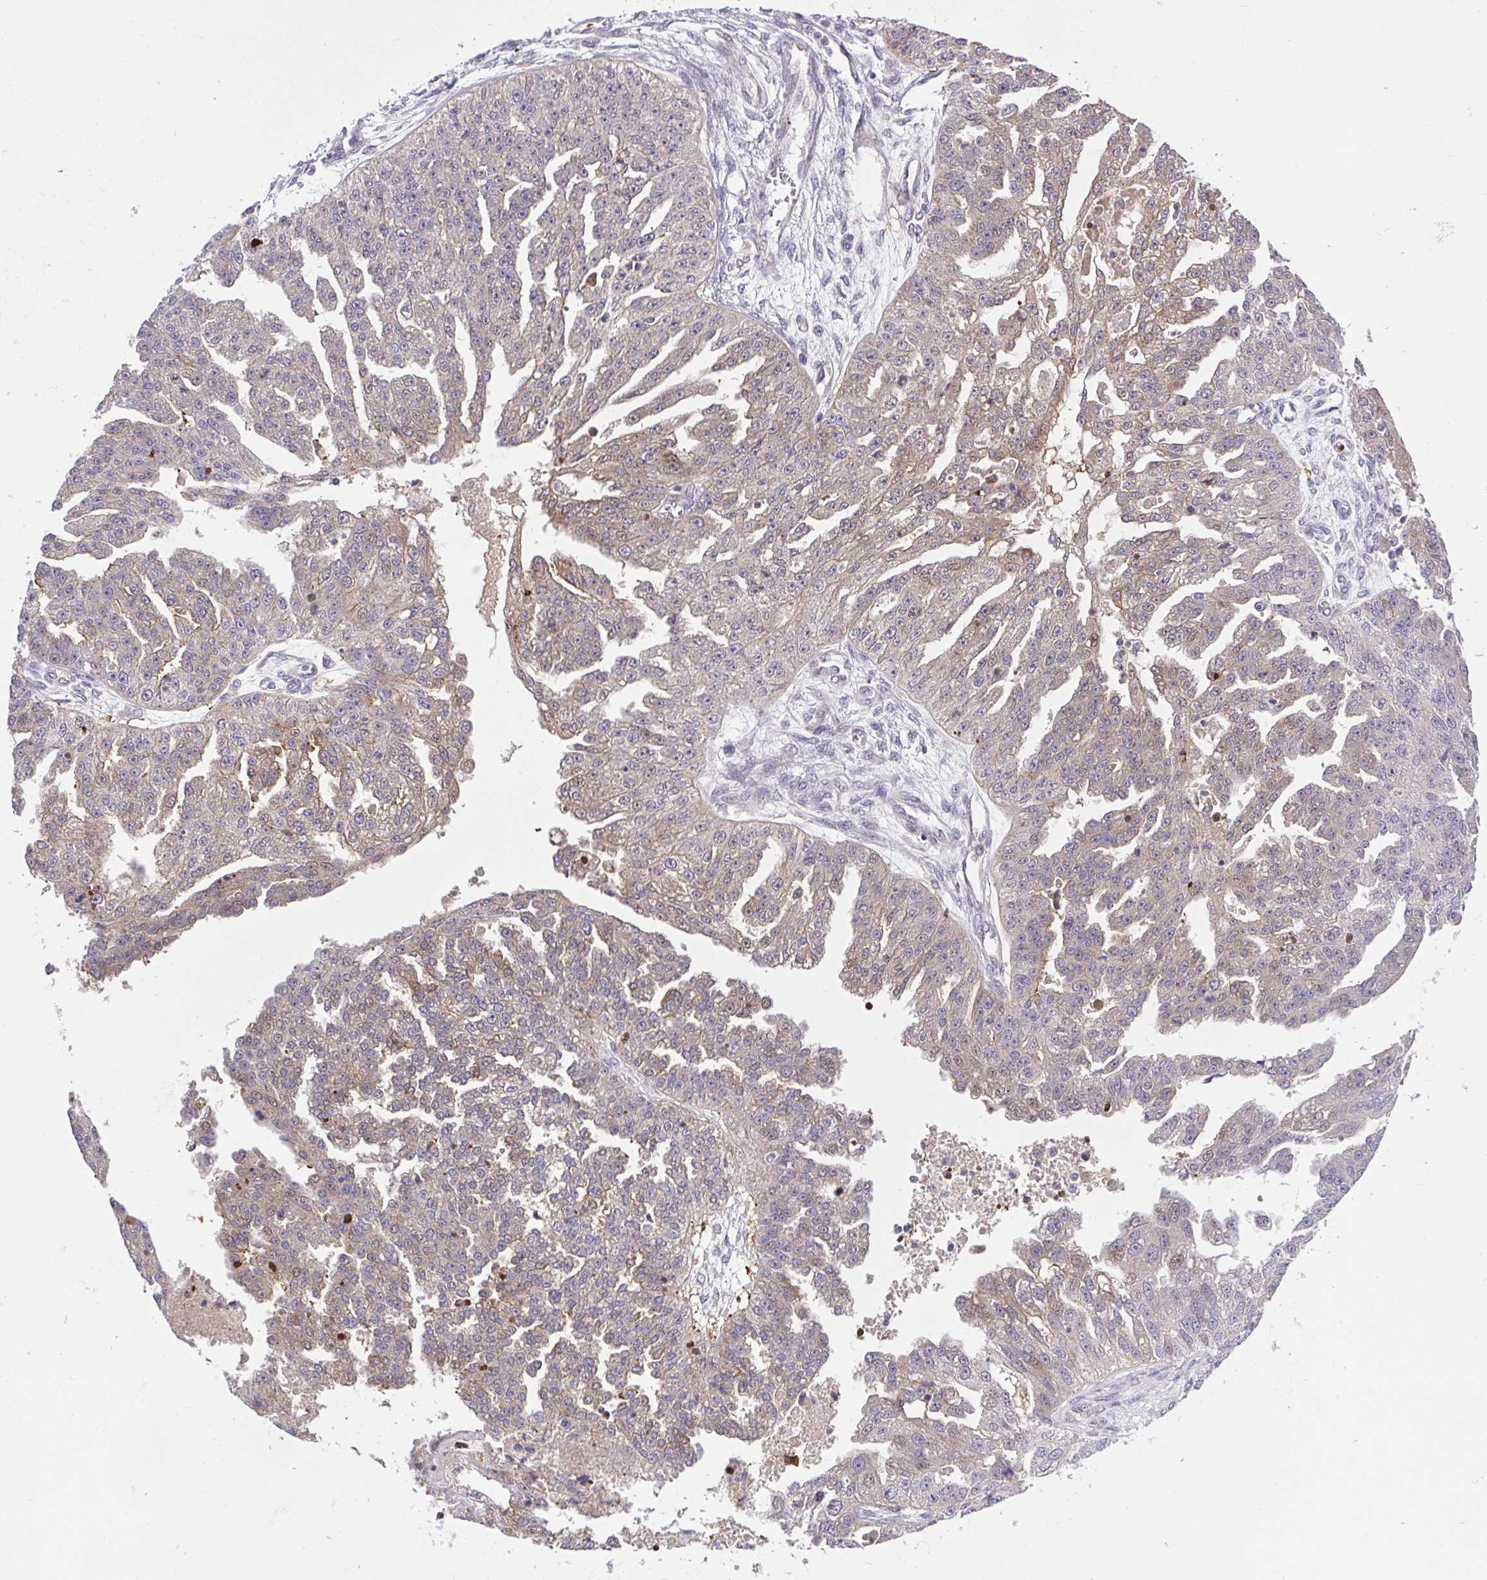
{"staining": {"intensity": "weak", "quantity": ">75%", "location": "cytoplasmic/membranous"}, "tissue": "ovarian cancer", "cell_type": "Tumor cells", "image_type": "cancer", "snomed": [{"axis": "morphology", "description": "Cystadenocarcinoma, serous, NOS"}, {"axis": "topography", "description": "Ovary"}], "caption": "This image reveals immunohistochemistry staining of human ovarian cancer (serous cystadenocarcinoma), with low weak cytoplasmic/membranous expression in approximately >75% of tumor cells.", "gene": "CHIA", "patient": {"sex": "female", "age": 58}}